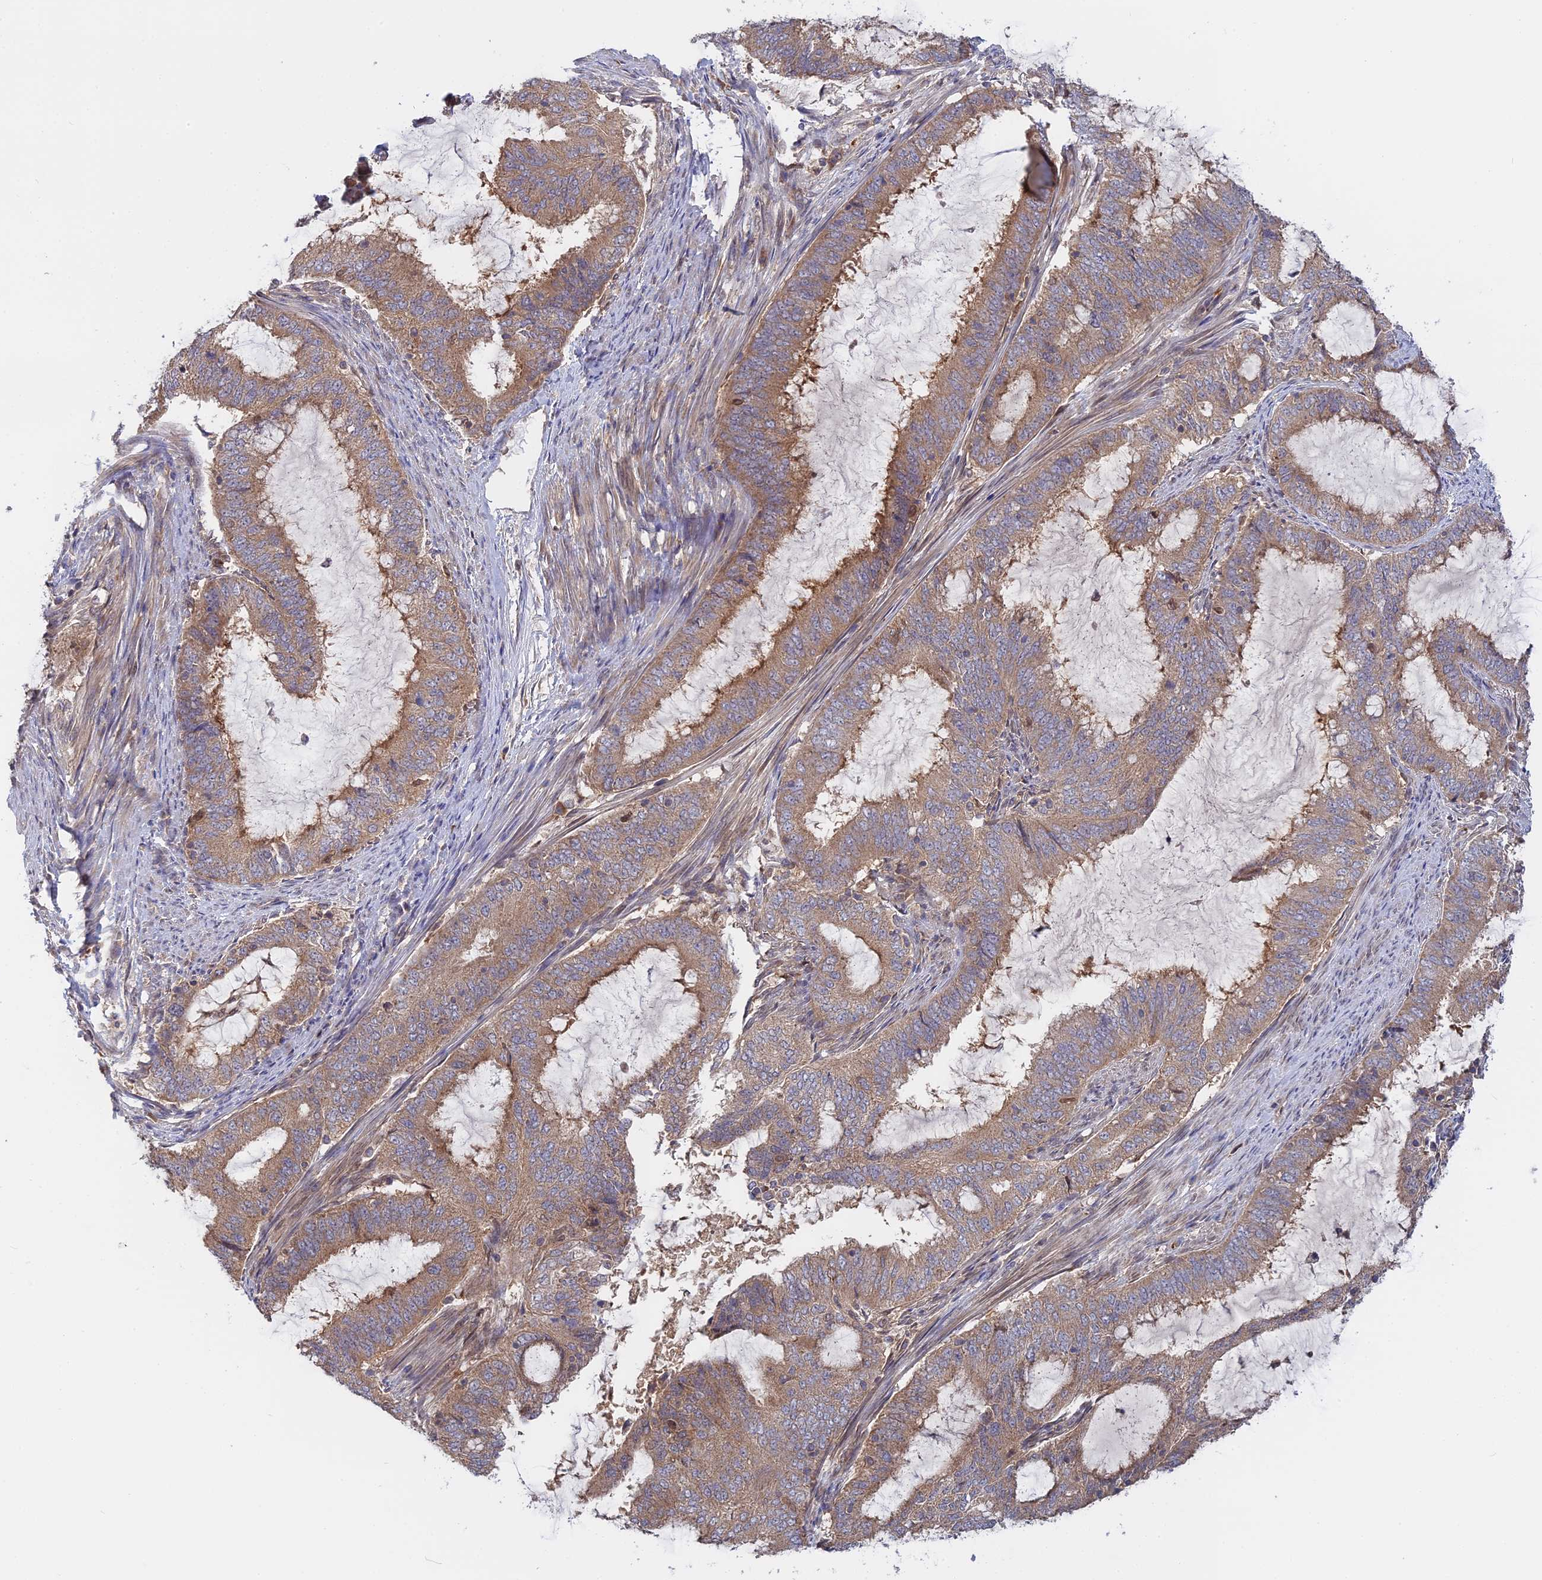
{"staining": {"intensity": "moderate", "quantity": ">75%", "location": "cytoplasmic/membranous"}, "tissue": "endometrial cancer", "cell_type": "Tumor cells", "image_type": "cancer", "snomed": [{"axis": "morphology", "description": "Adenocarcinoma, NOS"}, {"axis": "topography", "description": "Endometrium"}], "caption": "Moderate cytoplasmic/membranous expression for a protein is identified in approximately >75% of tumor cells of endometrial cancer (adenocarcinoma) using immunohistochemistry (IHC).", "gene": "IL21R", "patient": {"sex": "female", "age": 51}}